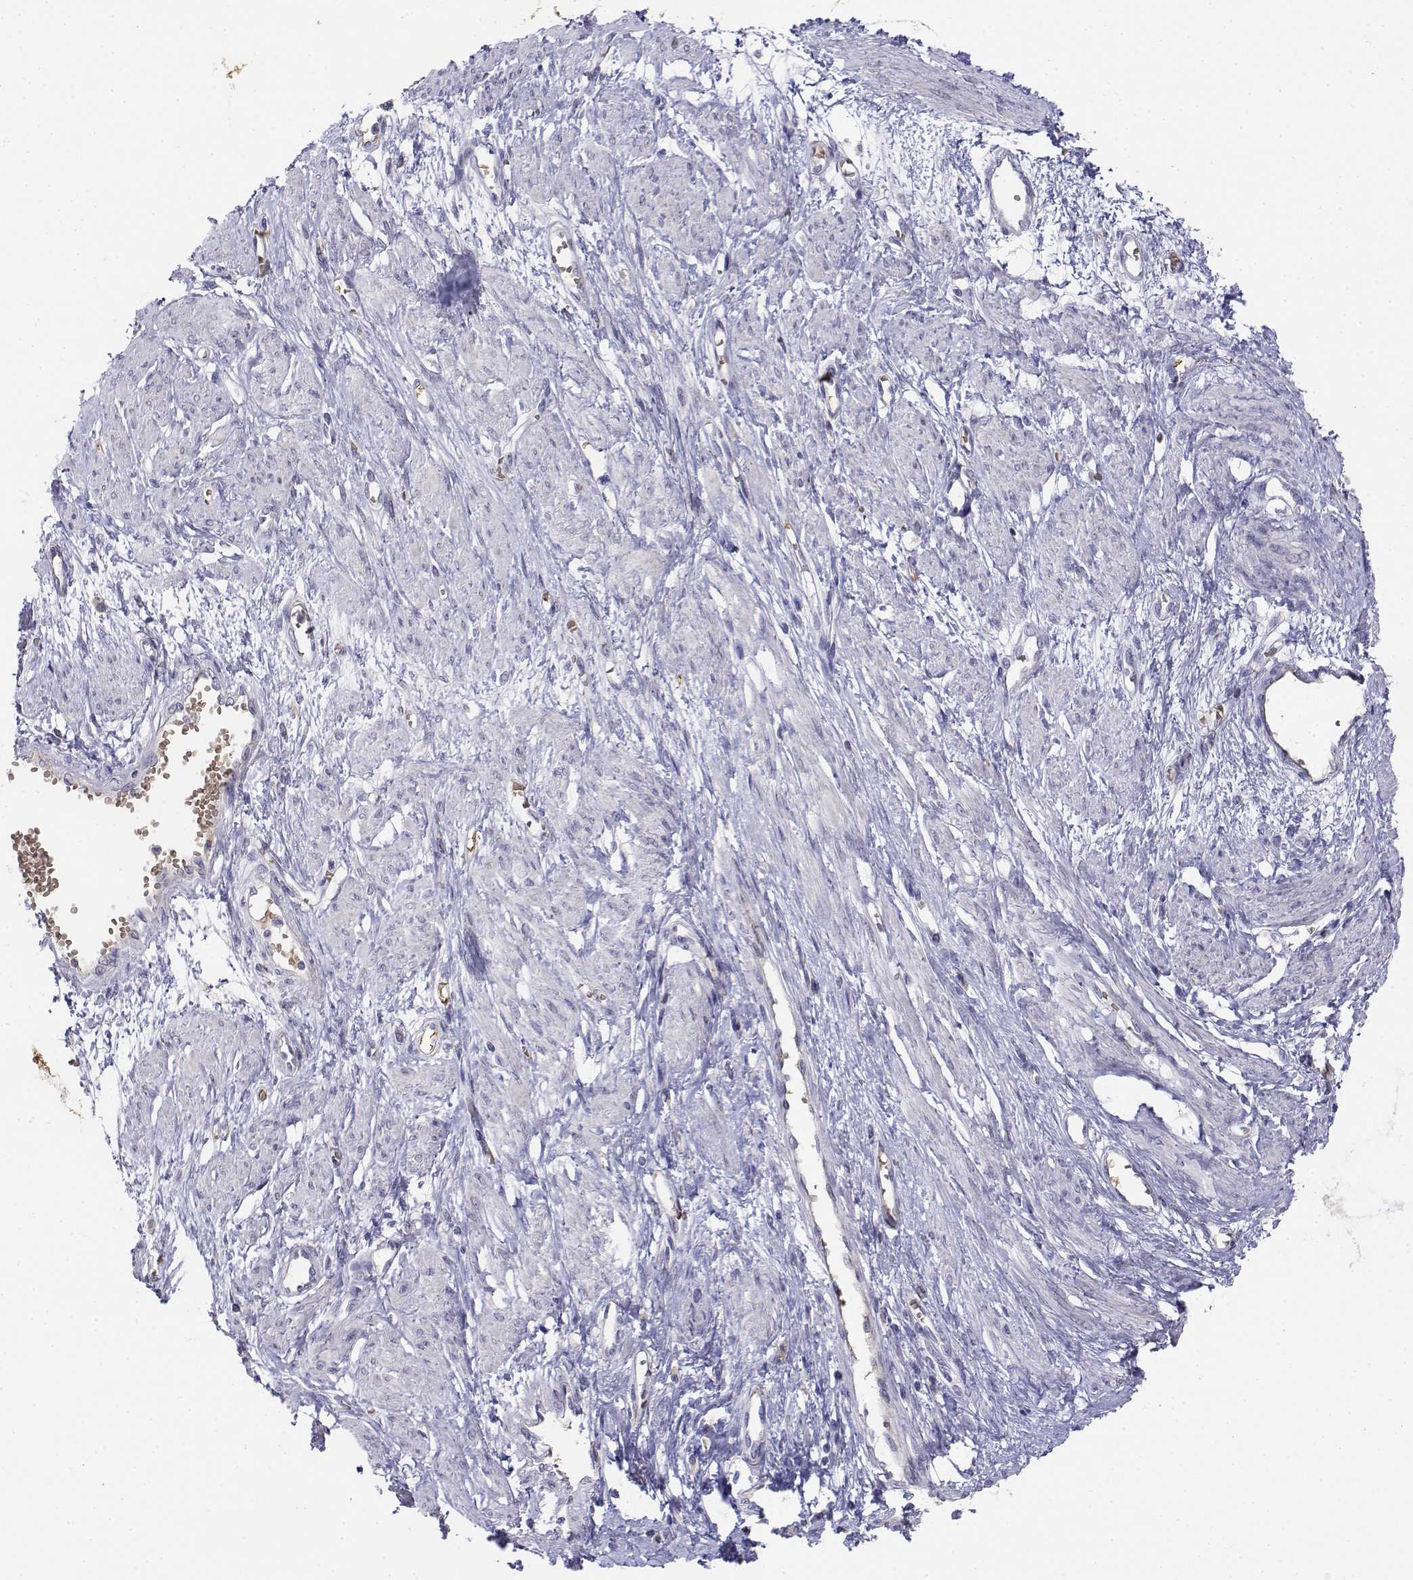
{"staining": {"intensity": "negative", "quantity": "none", "location": "none"}, "tissue": "smooth muscle", "cell_type": "Smooth muscle cells", "image_type": "normal", "snomed": [{"axis": "morphology", "description": "Normal tissue, NOS"}, {"axis": "topography", "description": "Smooth muscle"}, {"axis": "topography", "description": "Uterus"}], "caption": "Micrograph shows no significant protein staining in smooth muscle cells of benign smooth muscle.", "gene": "CADM1", "patient": {"sex": "female", "age": 39}}